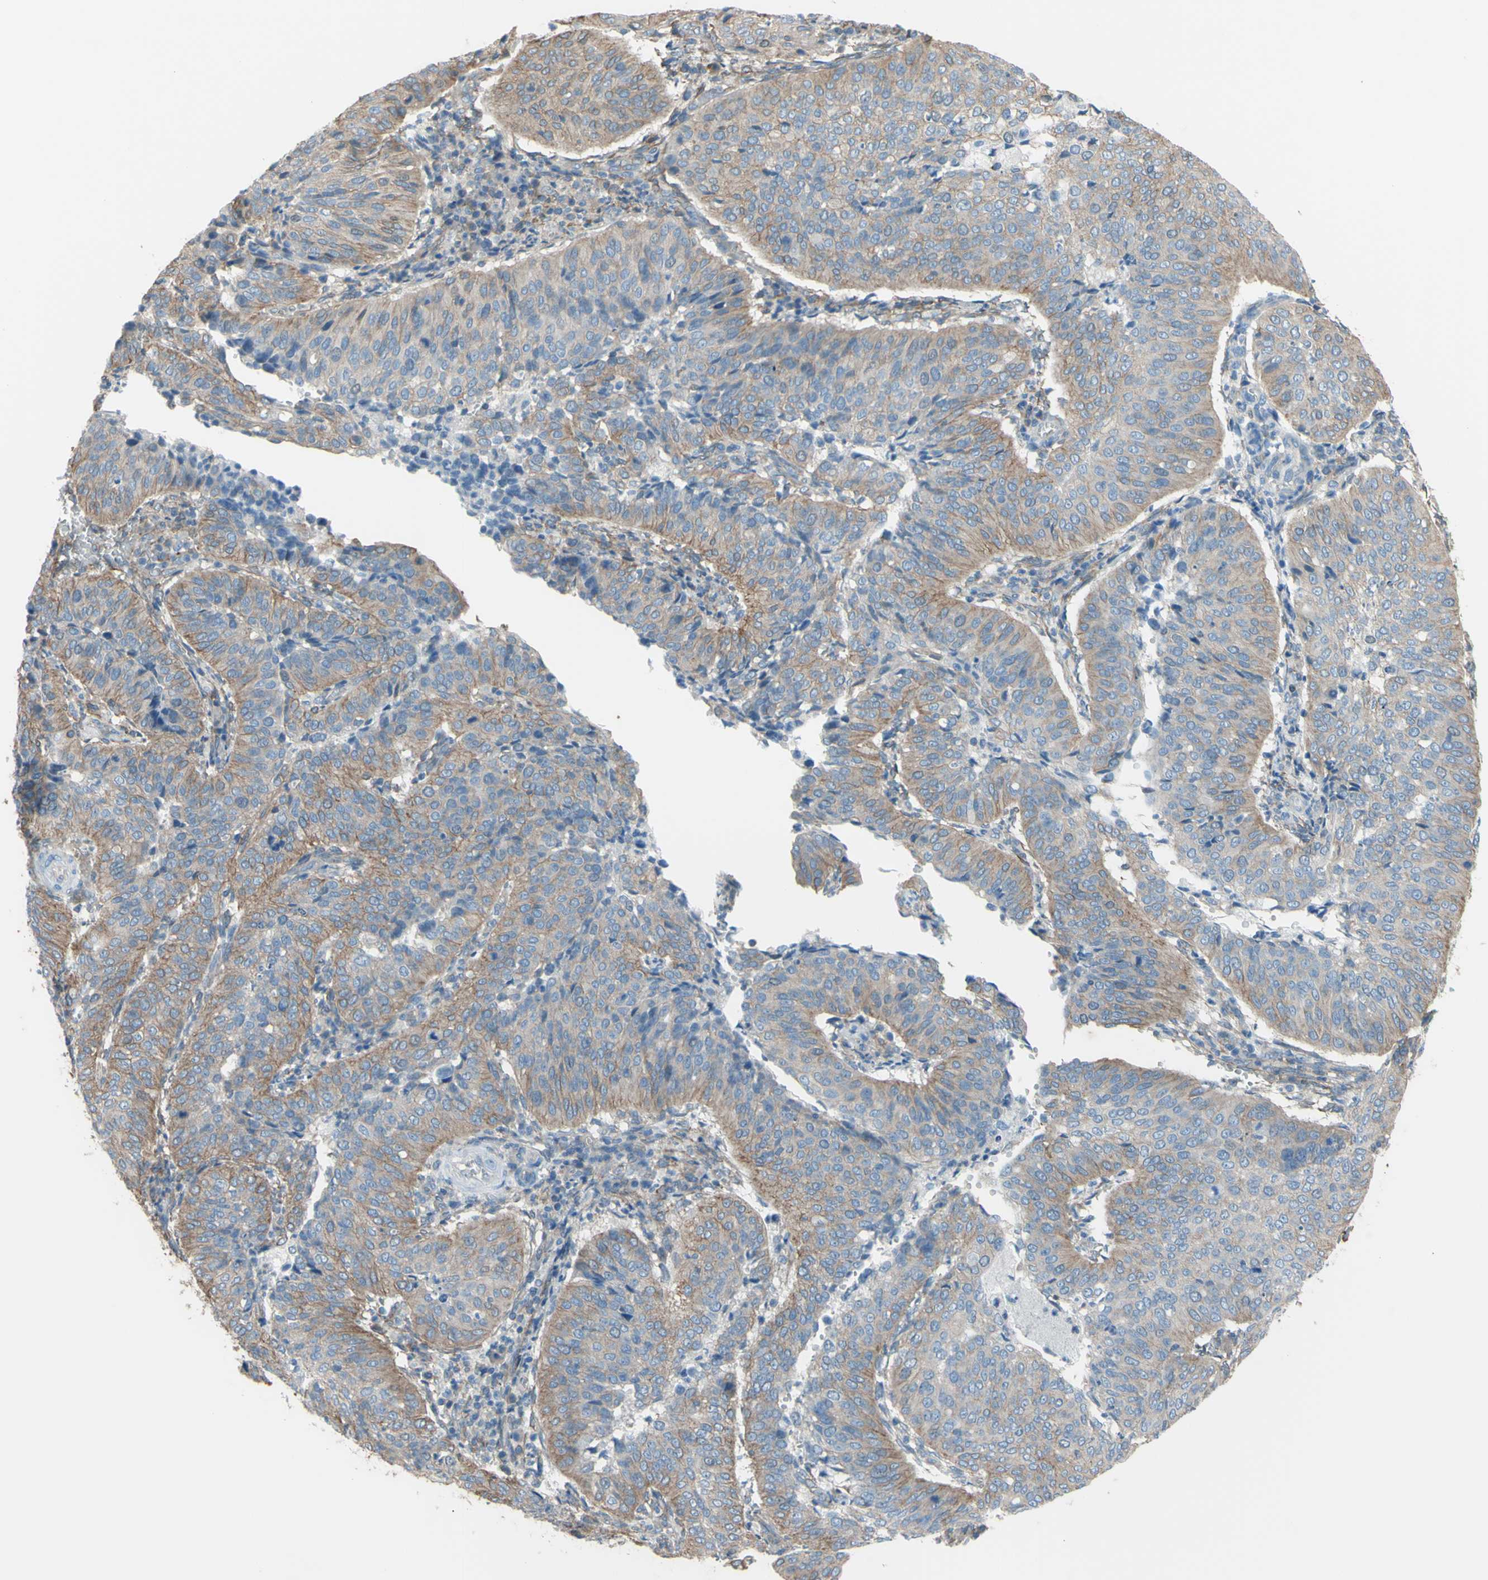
{"staining": {"intensity": "weak", "quantity": ">75%", "location": "cytoplasmic/membranous"}, "tissue": "cervical cancer", "cell_type": "Tumor cells", "image_type": "cancer", "snomed": [{"axis": "morphology", "description": "Normal tissue, NOS"}, {"axis": "morphology", "description": "Squamous cell carcinoma, NOS"}, {"axis": "topography", "description": "Cervix"}], "caption": "Squamous cell carcinoma (cervical) stained for a protein reveals weak cytoplasmic/membranous positivity in tumor cells.", "gene": "ADD1", "patient": {"sex": "female", "age": 39}}